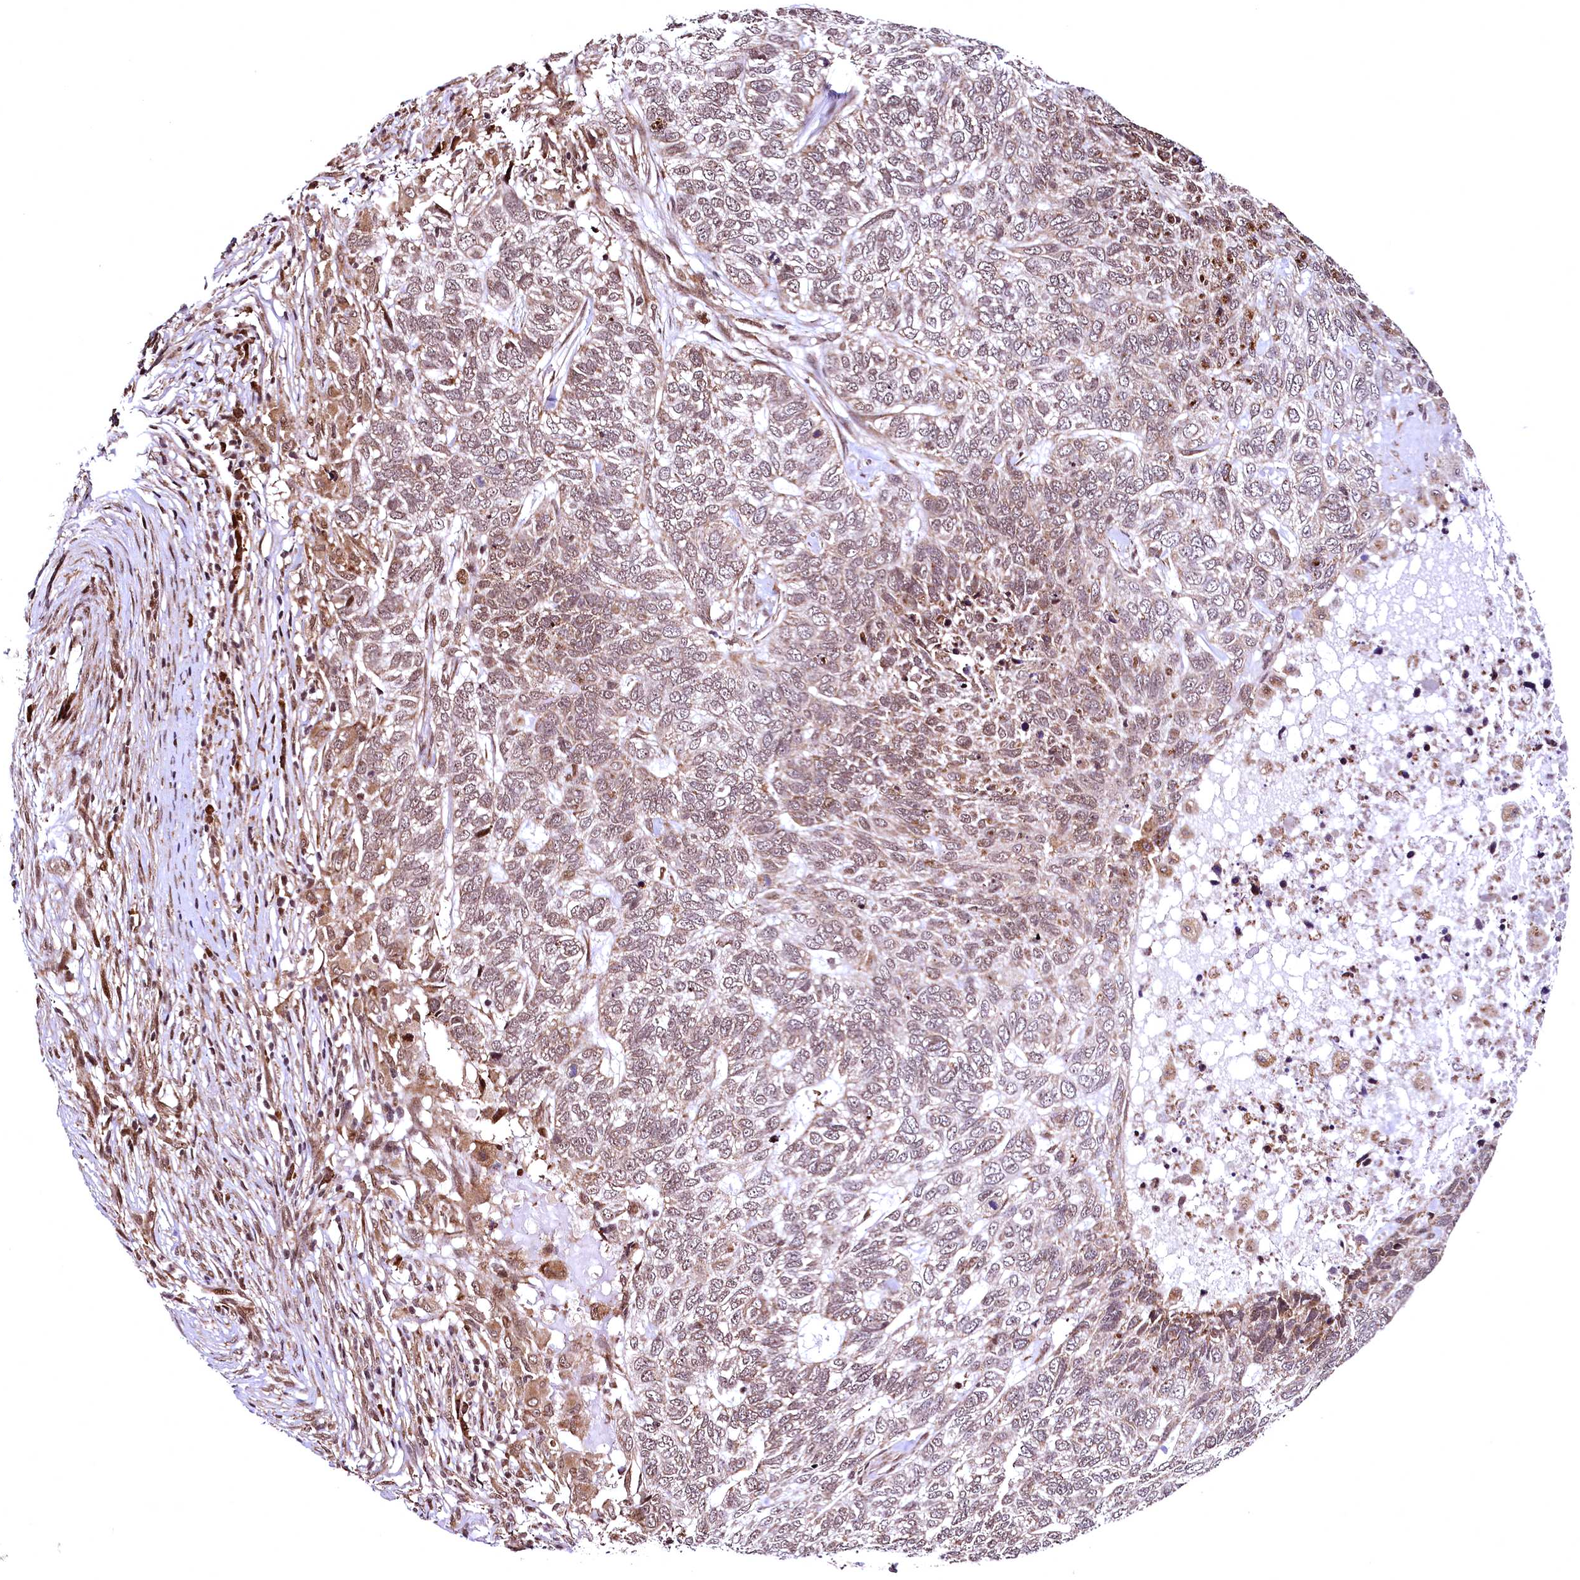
{"staining": {"intensity": "weak", "quantity": ">75%", "location": "cytoplasmic/membranous,nuclear"}, "tissue": "skin cancer", "cell_type": "Tumor cells", "image_type": "cancer", "snomed": [{"axis": "morphology", "description": "Basal cell carcinoma"}, {"axis": "topography", "description": "Skin"}], "caption": "Protein expression analysis of skin cancer reveals weak cytoplasmic/membranous and nuclear positivity in approximately >75% of tumor cells.", "gene": "PDS5B", "patient": {"sex": "female", "age": 65}}